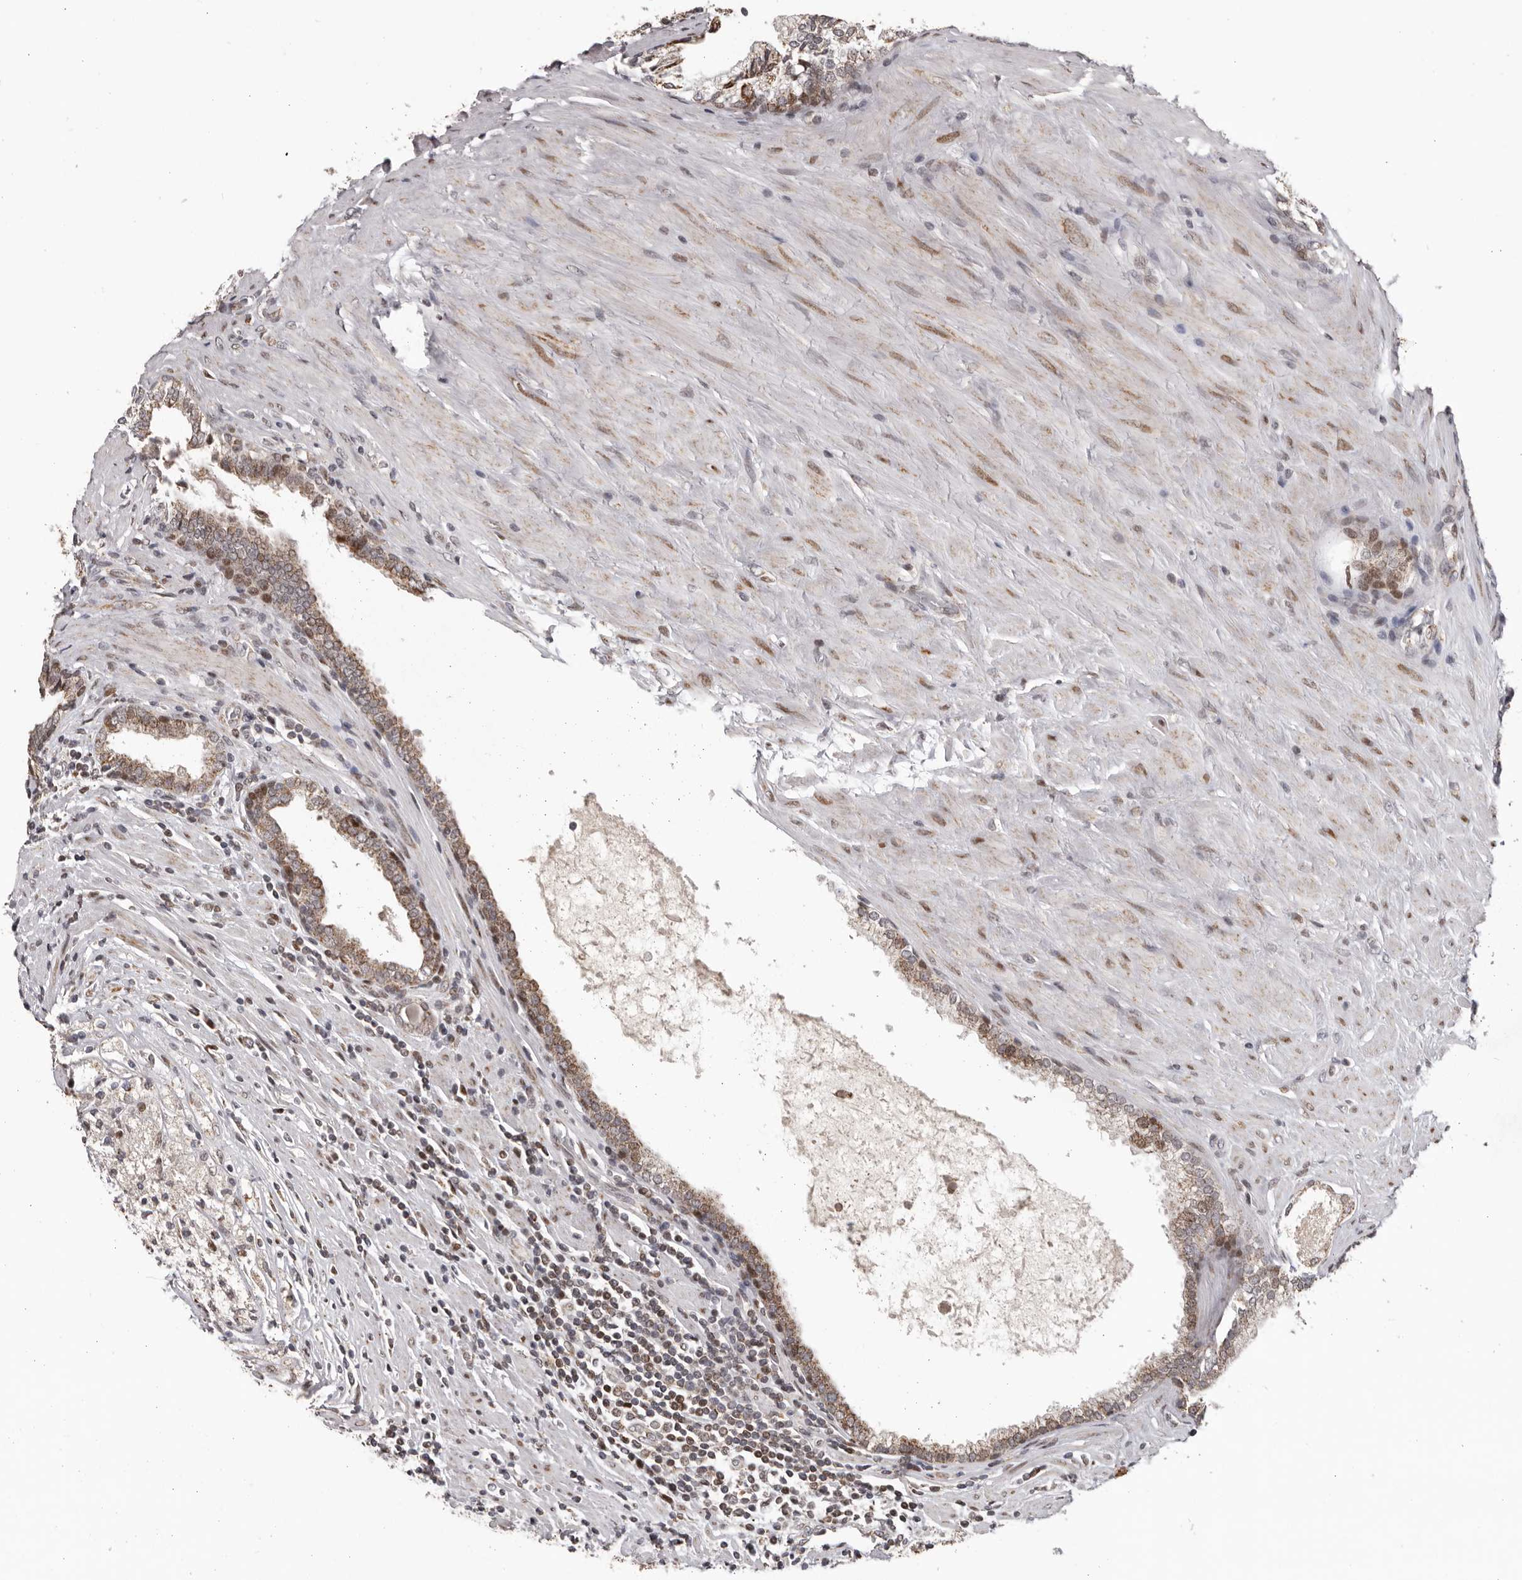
{"staining": {"intensity": "moderate", "quantity": ">75%", "location": "cytoplasmic/membranous"}, "tissue": "prostate cancer", "cell_type": "Tumor cells", "image_type": "cancer", "snomed": [{"axis": "morphology", "description": "Adenocarcinoma, High grade"}, {"axis": "topography", "description": "Prostate"}], "caption": "A brown stain labels moderate cytoplasmic/membranous expression of a protein in human prostate adenocarcinoma (high-grade) tumor cells. (DAB = brown stain, brightfield microscopy at high magnification).", "gene": "C17orf99", "patient": {"sex": "male", "age": 73}}